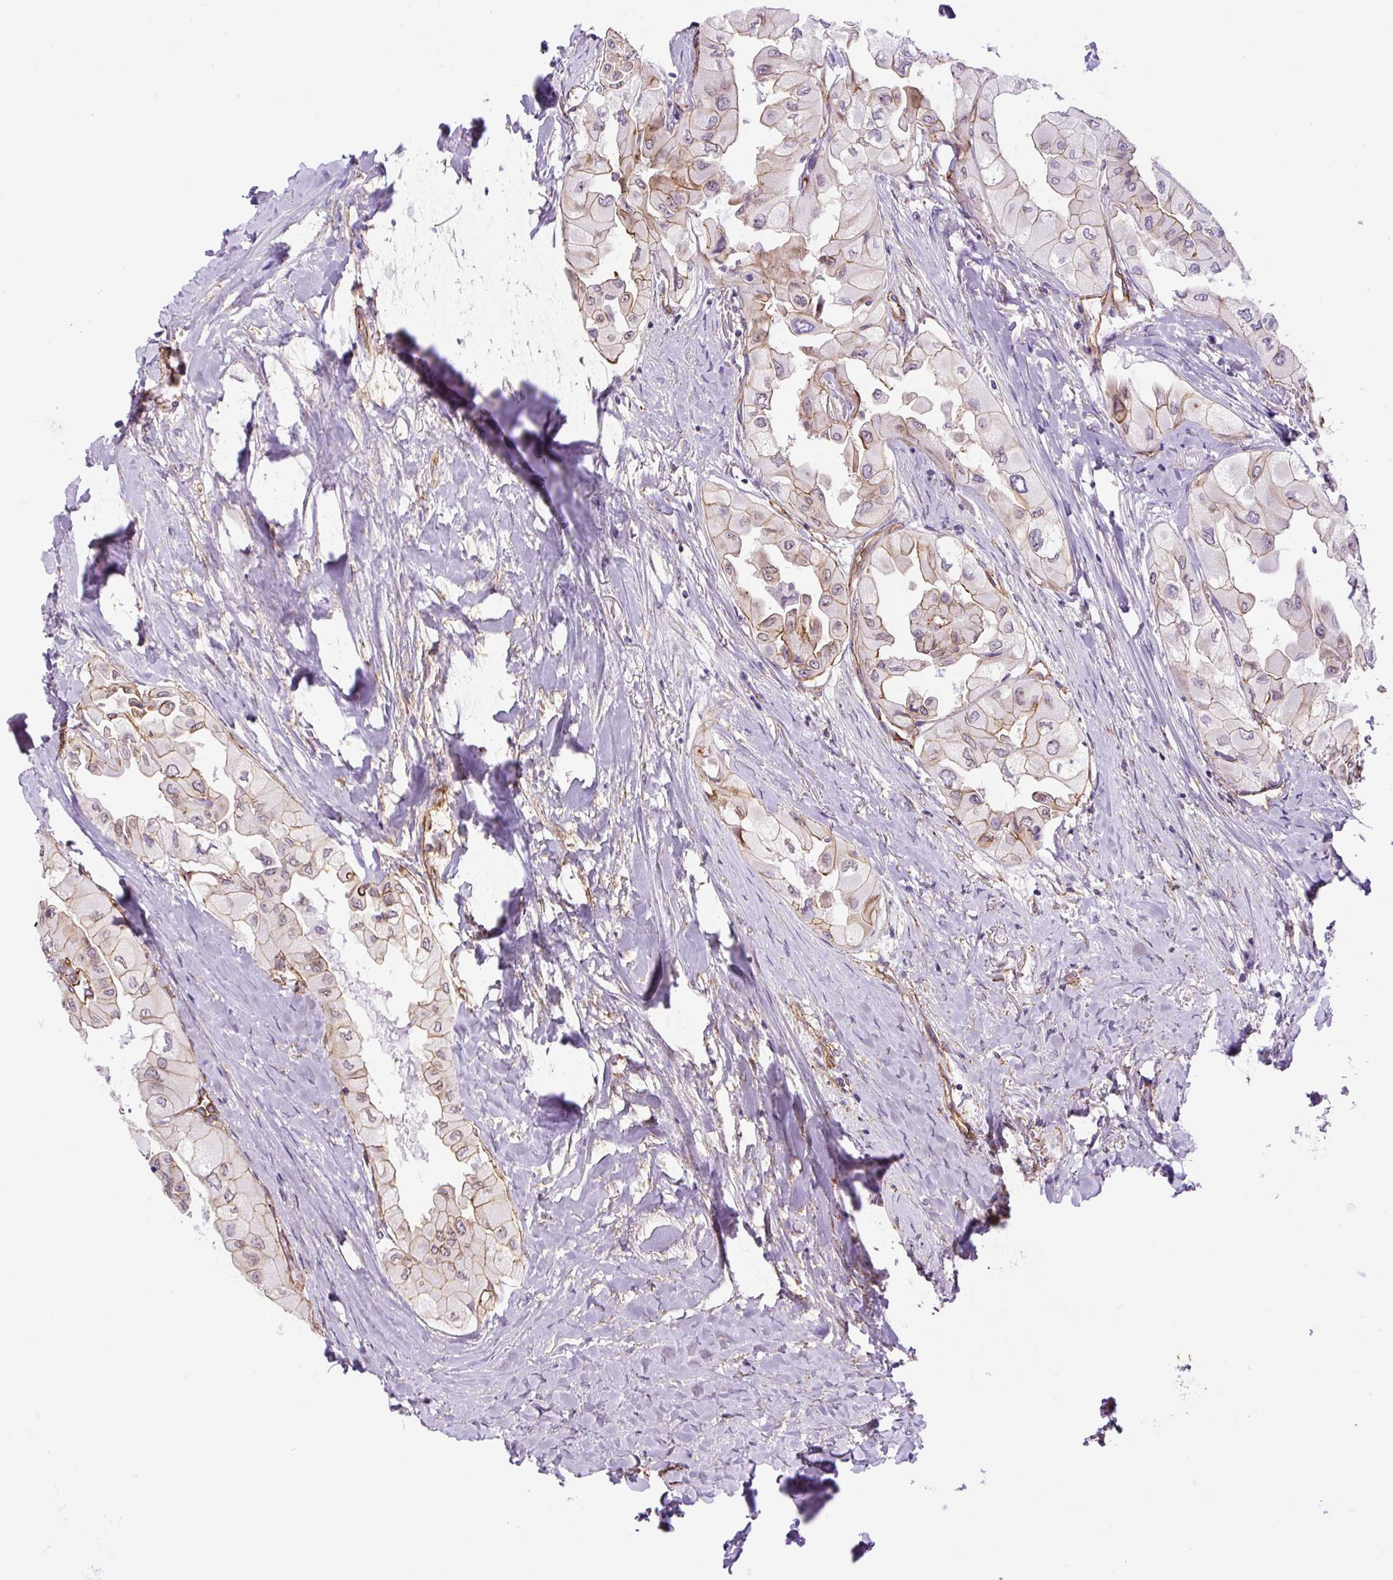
{"staining": {"intensity": "weak", "quantity": ">75%", "location": "cytoplasmic/membranous"}, "tissue": "thyroid cancer", "cell_type": "Tumor cells", "image_type": "cancer", "snomed": [{"axis": "morphology", "description": "Normal tissue, NOS"}, {"axis": "morphology", "description": "Papillary adenocarcinoma, NOS"}, {"axis": "topography", "description": "Thyroid gland"}], "caption": "Approximately >75% of tumor cells in human papillary adenocarcinoma (thyroid) demonstrate weak cytoplasmic/membranous protein expression as visualized by brown immunohistochemical staining.", "gene": "MYO5C", "patient": {"sex": "female", "age": 59}}